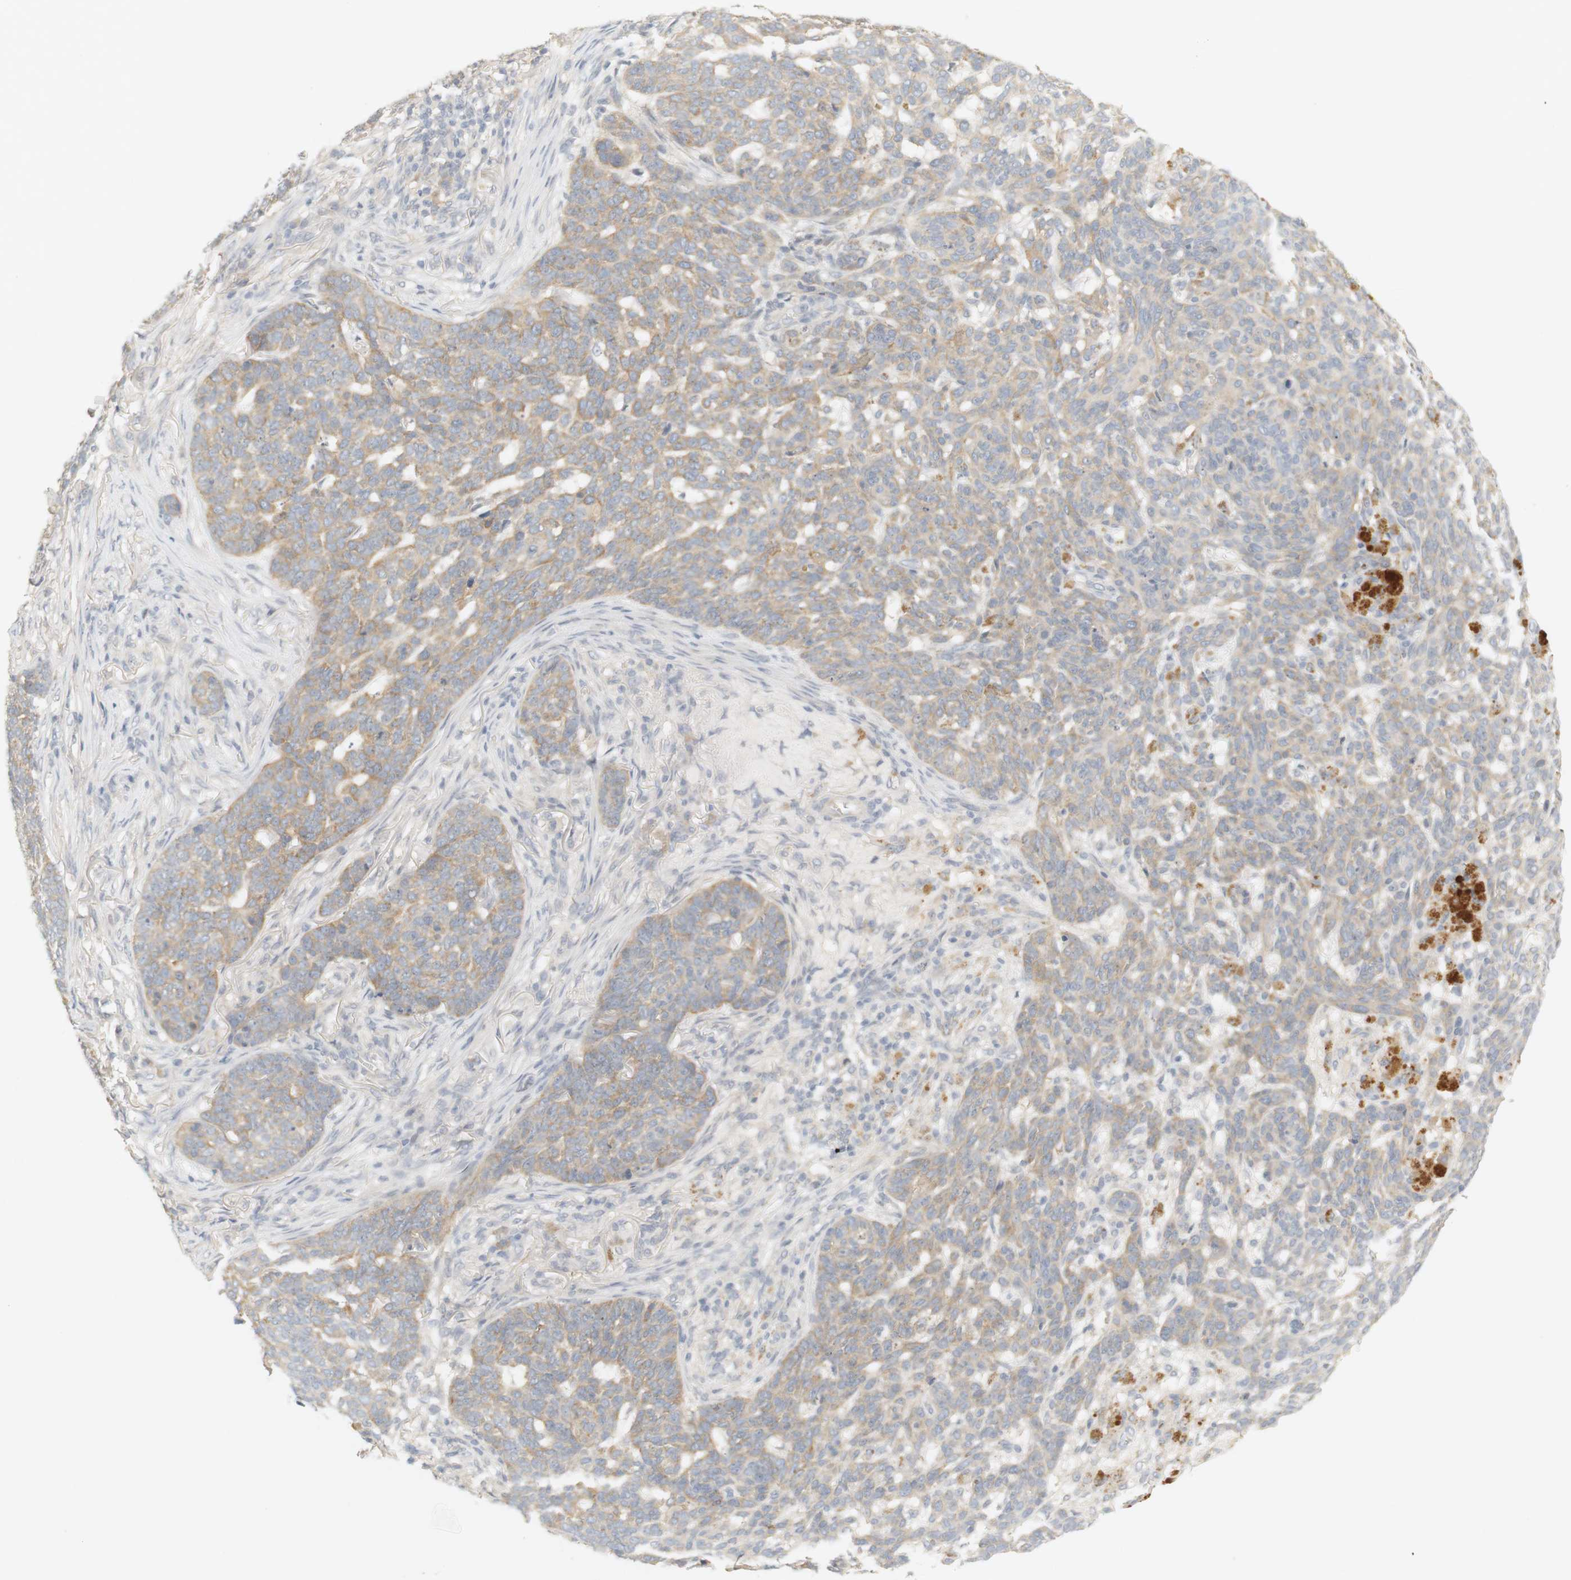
{"staining": {"intensity": "weak", "quantity": ">75%", "location": "cytoplasmic/membranous"}, "tissue": "skin cancer", "cell_type": "Tumor cells", "image_type": "cancer", "snomed": [{"axis": "morphology", "description": "Basal cell carcinoma"}, {"axis": "topography", "description": "Skin"}], "caption": "An image of skin cancer stained for a protein exhibits weak cytoplasmic/membranous brown staining in tumor cells. Nuclei are stained in blue.", "gene": "RTN3", "patient": {"sex": "male", "age": 85}}